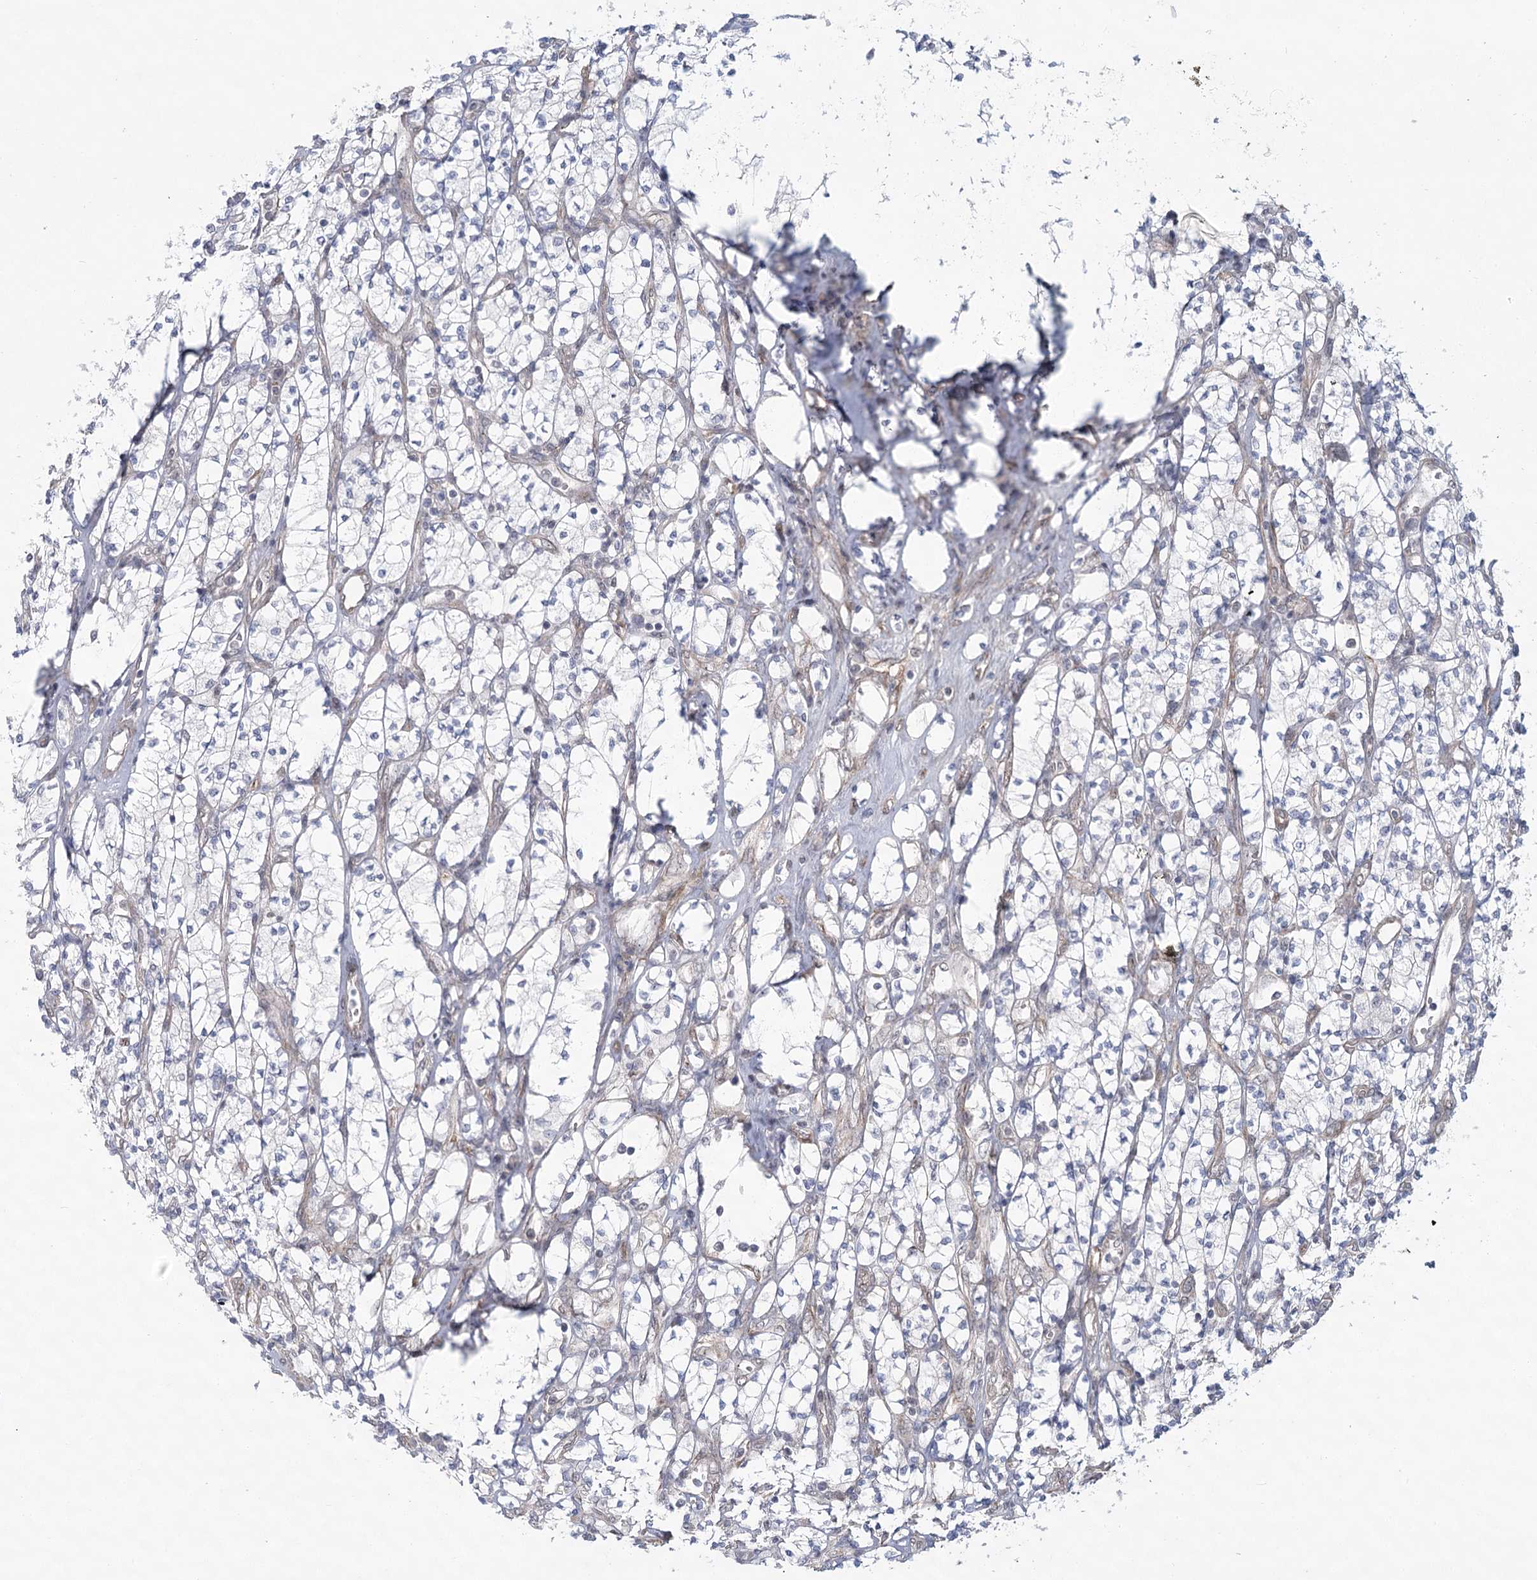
{"staining": {"intensity": "negative", "quantity": "none", "location": "none"}, "tissue": "renal cancer", "cell_type": "Tumor cells", "image_type": "cancer", "snomed": [{"axis": "morphology", "description": "Adenocarcinoma, NOS"}, {"axis": "topography", "description": "Kidney"}], "caption": "Histopathology image shows no significant protein expression in tumor cells of adenocarcinoma (renal).", "gene": "MED28", "patient": {"sex": "male", "age": 77}}